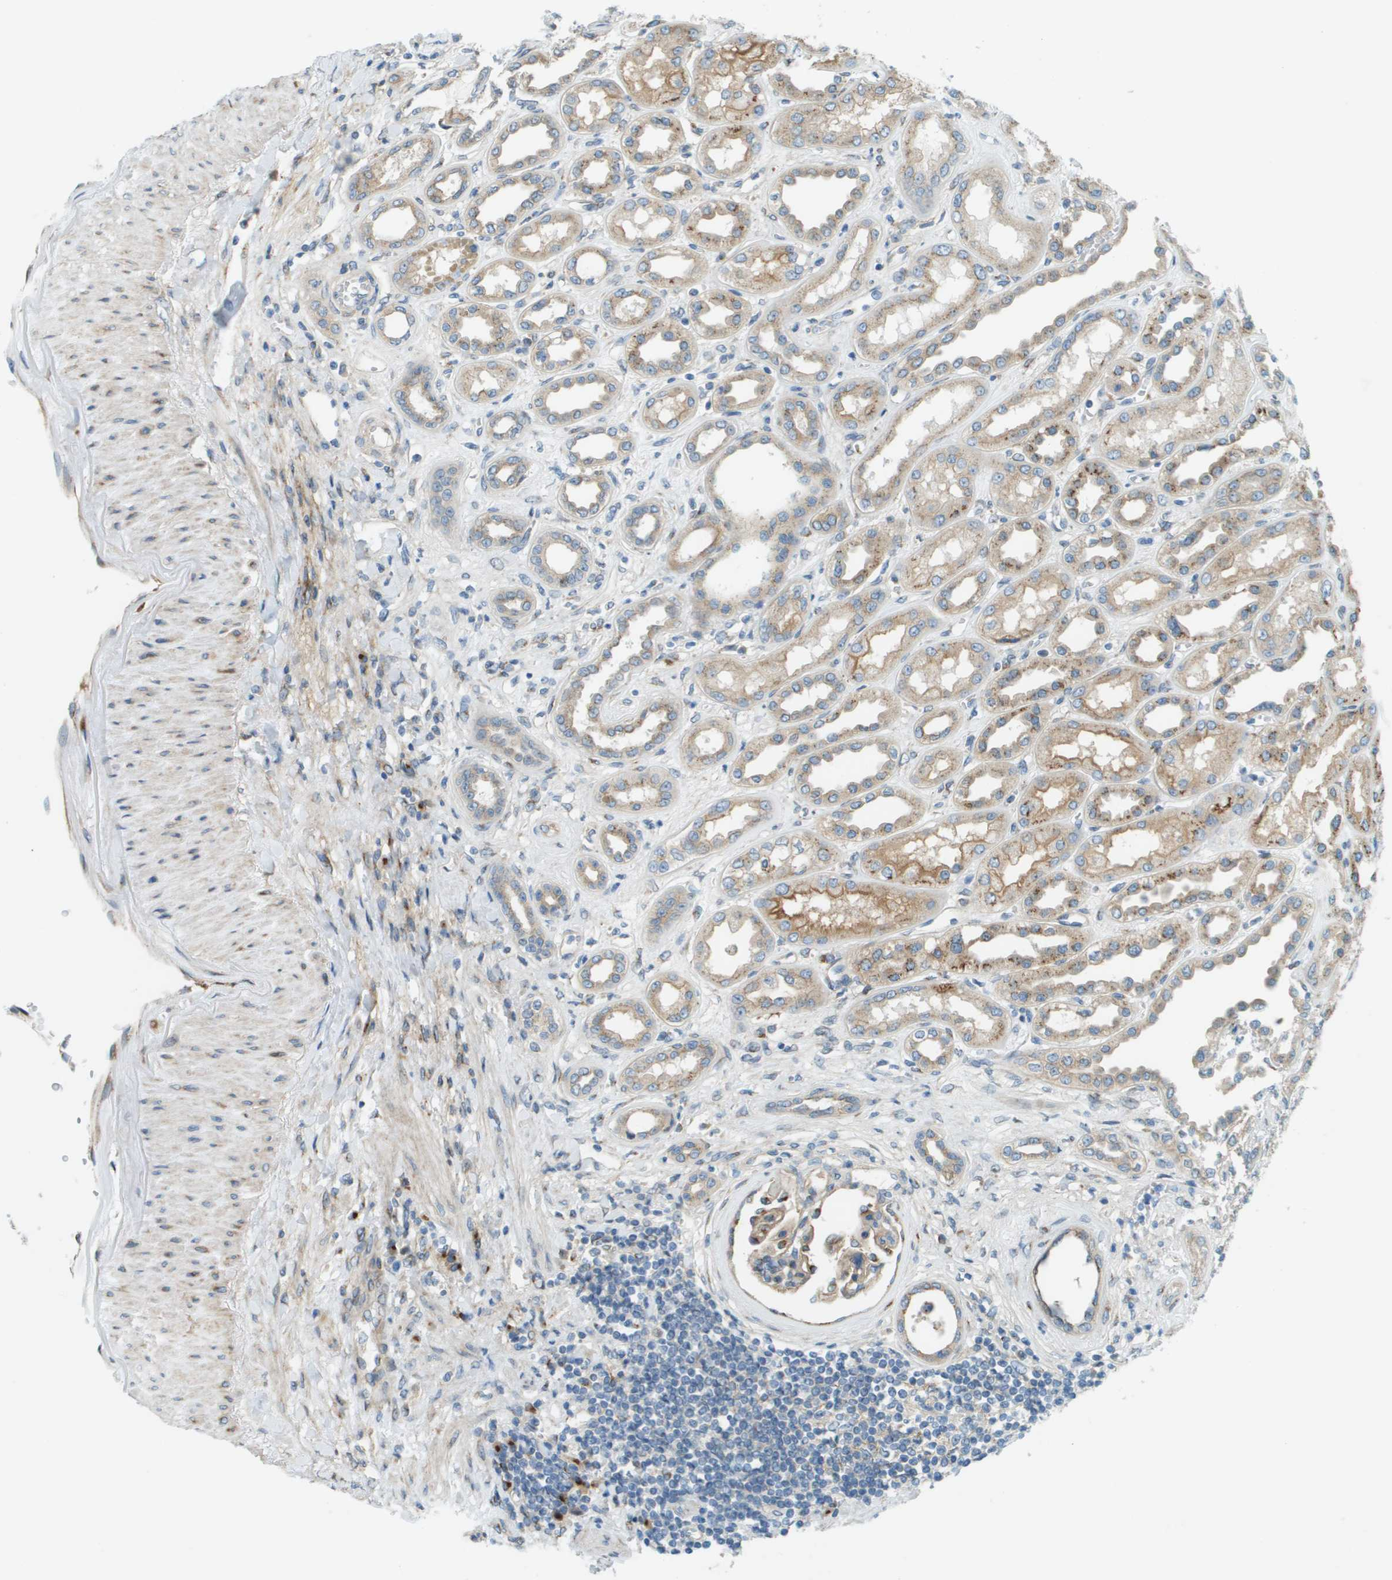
{"staining": {"intensity": "moderate", "quantity": "25%-75%", "location": "cytoplasmic/membranous"}, "tissue": "kidney", "cell_type": "Cells in glomeruli", "image_type": "normal", "snomed": [{"axis": "morphology", "description": "Normal tissue, NOS"}, {"axis": "topography", "description": "Kidney"}], "caption": "Brown immunohistochemical staining in unremarkable human kidney exhibits moderate cytoplasmic/membranous expression in approximately 25%-75% of cells in glomeruli.", "gene": "ACBD3", "patient": {"sex": "male", "age": 59}}